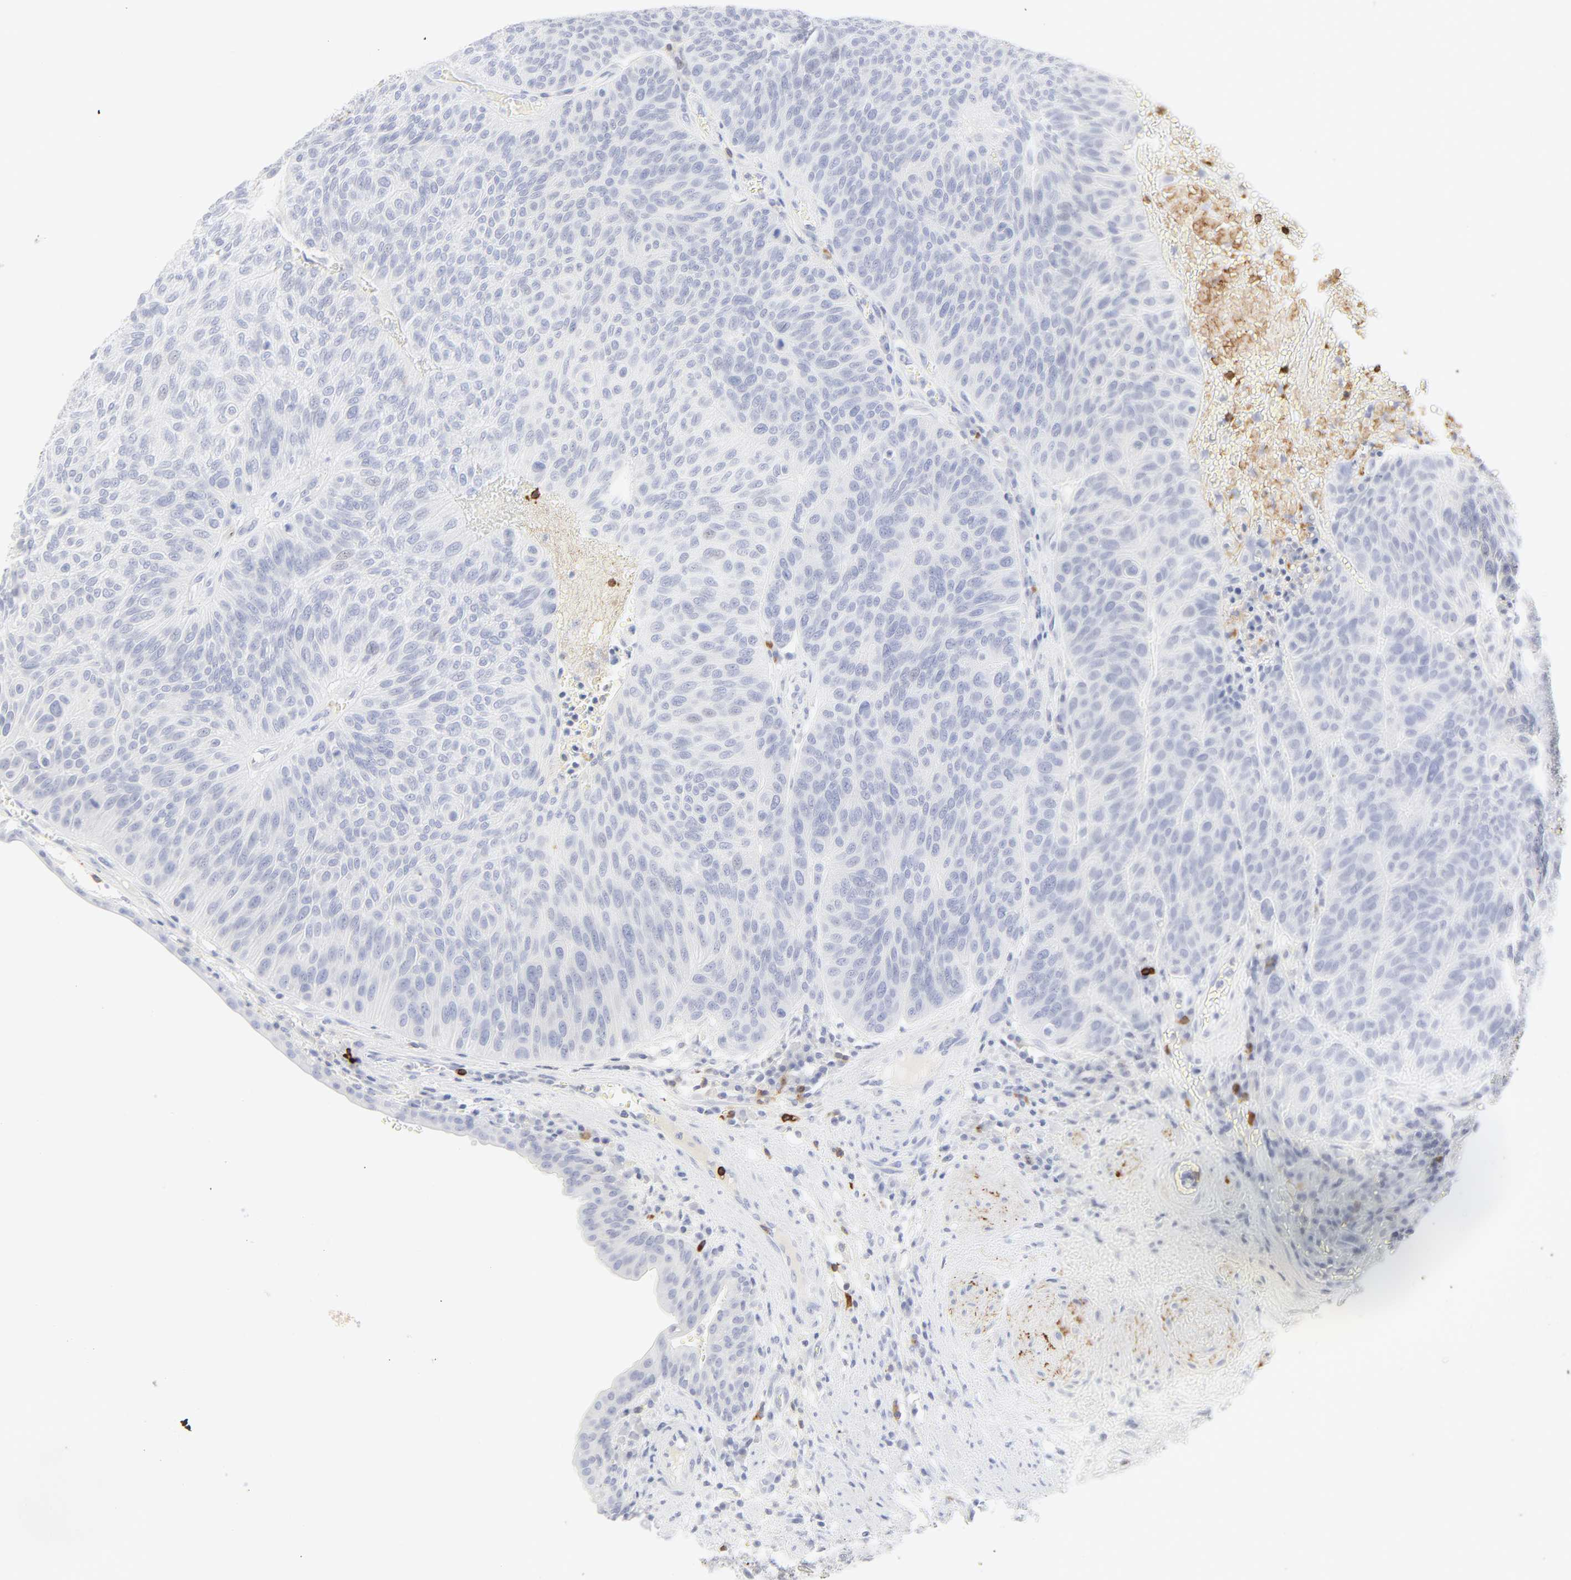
{"staining": {"intensity": "negative", "quantity": "none", "location": "none"}, "tissue": "urothelial cancer", "cell_type": "Tumor cells", "image_type": "cancer", "snomed": [{"axis": "morphology", "description": "Urothelial carcinoma, High grade"}, {"axis": "topography", "description": "Urinary bladder"}], "caption": "Tumor cells are negative for brown protein staining in urothelial carcinoma (high-grade).", "gene": "CCR7", "patient": {"sex": "male", "age": 66}}